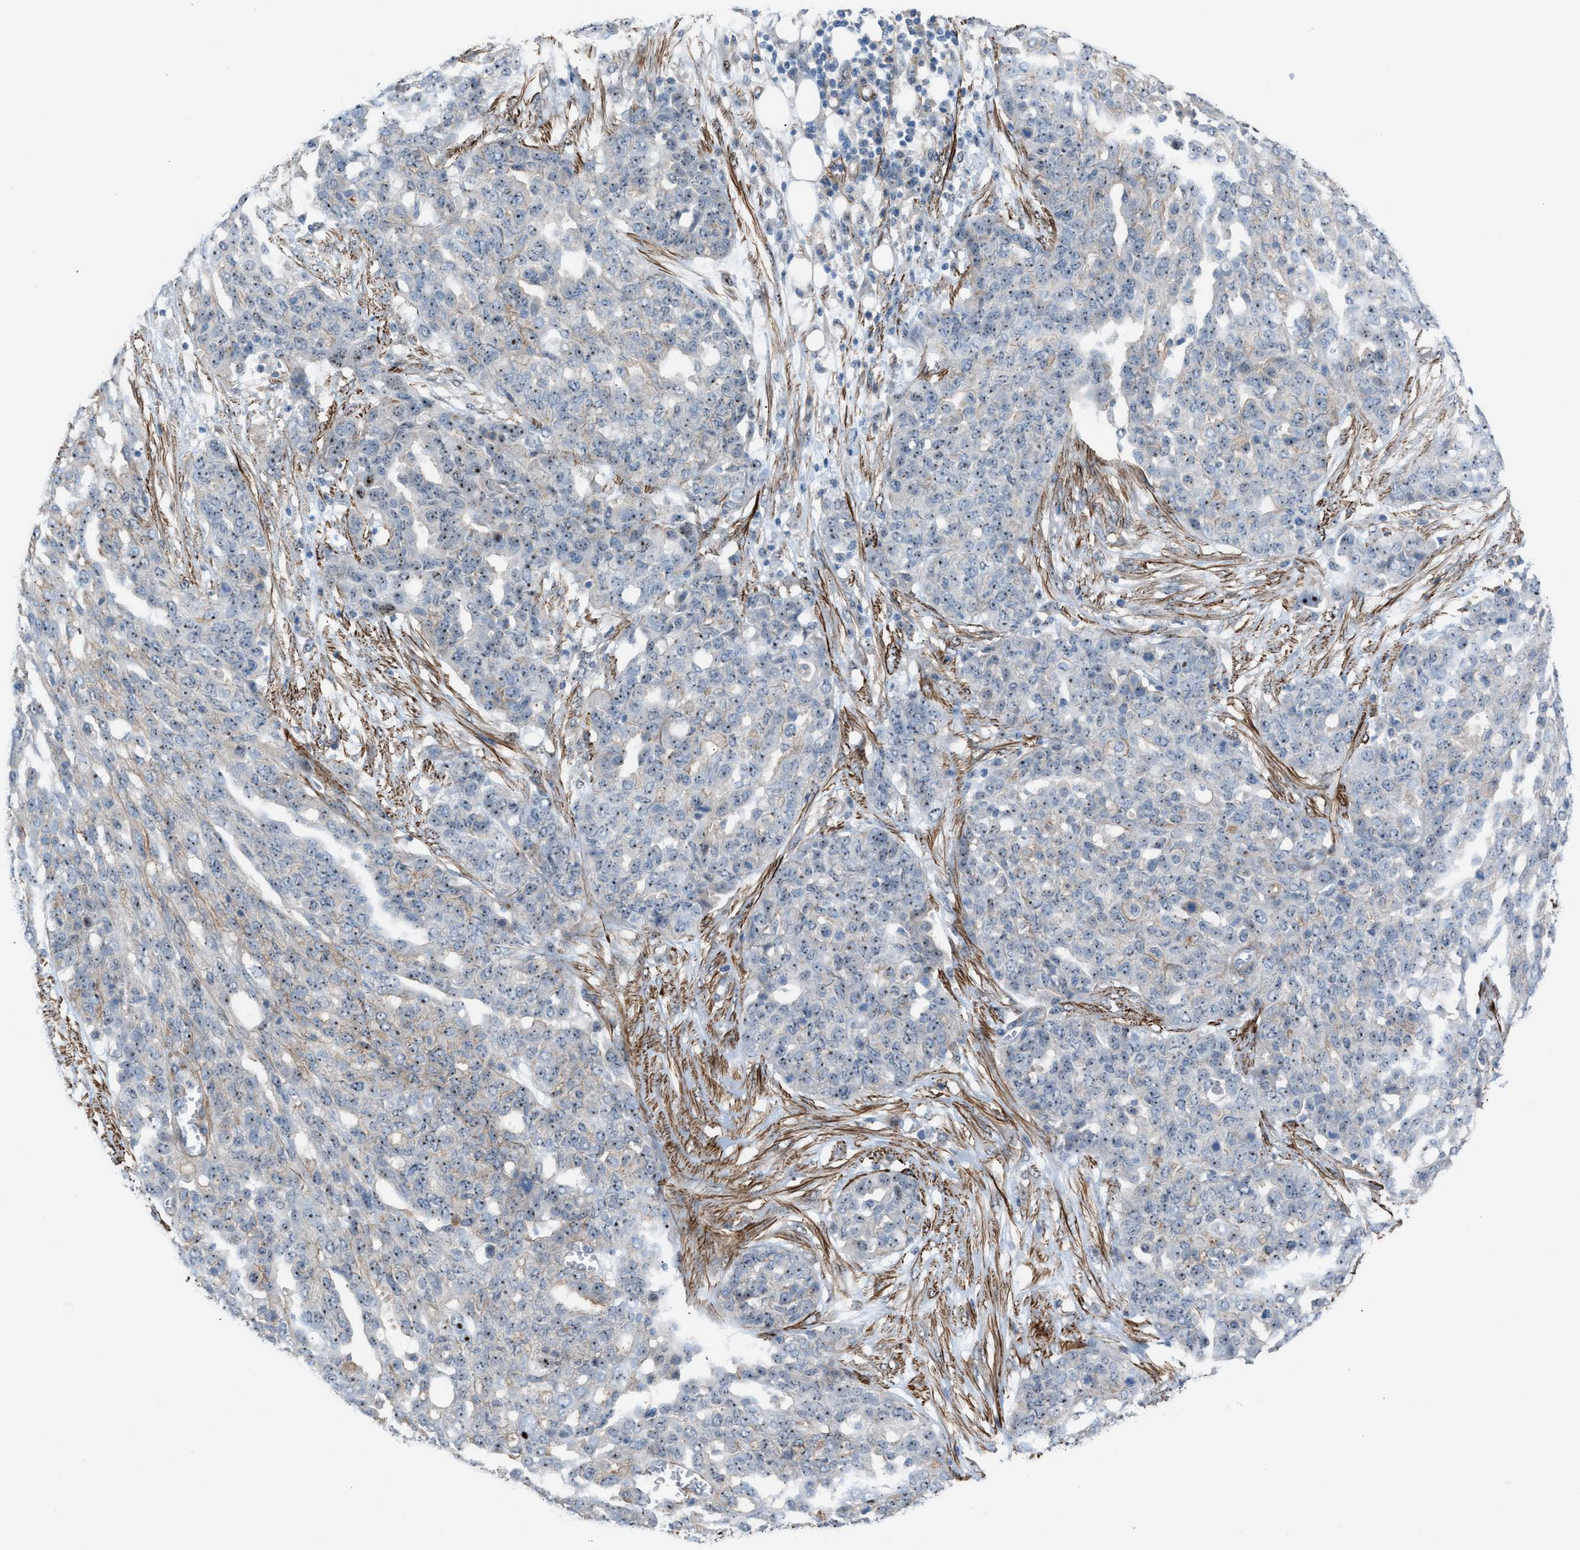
{"staining": {"intensity": "moderate", "quantity": ">75%", "location": "nuclear"}, "tissue": "ovarian cancer", "cell_type": "Tumor cells", "image_type": "cancer", "snomed": [{"axis": "morphology", "description": "Cystadenocarcinoma, serous, NOS"}, {"axis": "topography", "description": "Soft tissue"}, {"axis": "topography", "description": "Ovary"}], "caption": "This is a micrograph of IHC staining of ovarian serous cystadenocarcinoma, which shows moderate positivity in the nuclear of tumor cells.", "gene": "NQO2", "patient": {"sex": "female", "age": 57}}